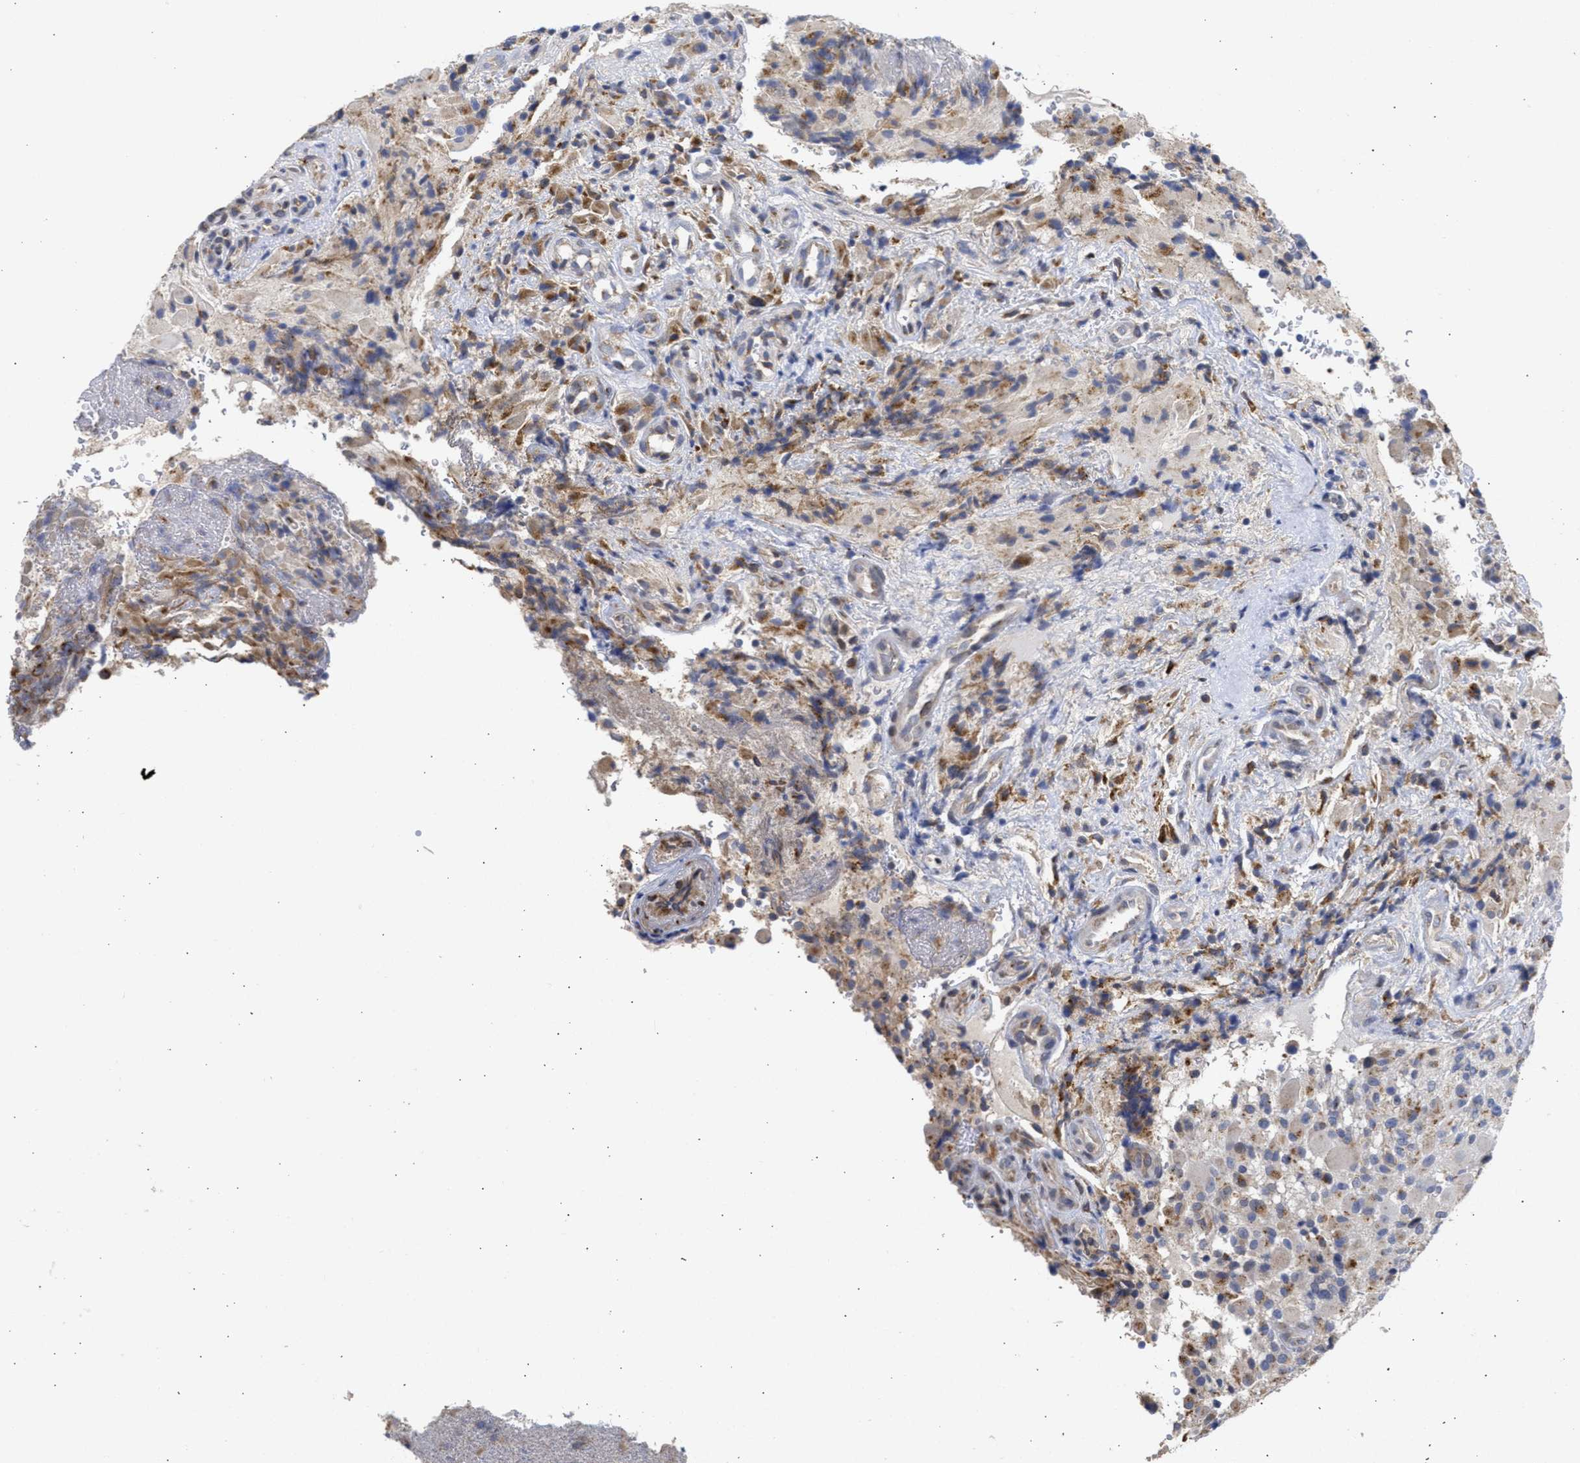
{"staining": {"intensity": "moderate", "quantity": ">75%", "location": "cytoplasmic/membranous"}, "tissue": "glioma", "cell_type": "Tumor cells", "image_type": "cancer", "snomed": [{"axis": "morphology", "description": "Glioma, malignant, High grade"}, {"axis": "topography", "description": "Brain"}], "caption": "This photomicrograph displays immunohistochemistry staining of glioma, with medium moderate cytoplasmic/membranous staining in about >75% of tumor cells.", "gene": "TMED1", "patient": {"sex": "male", "age": 71}}